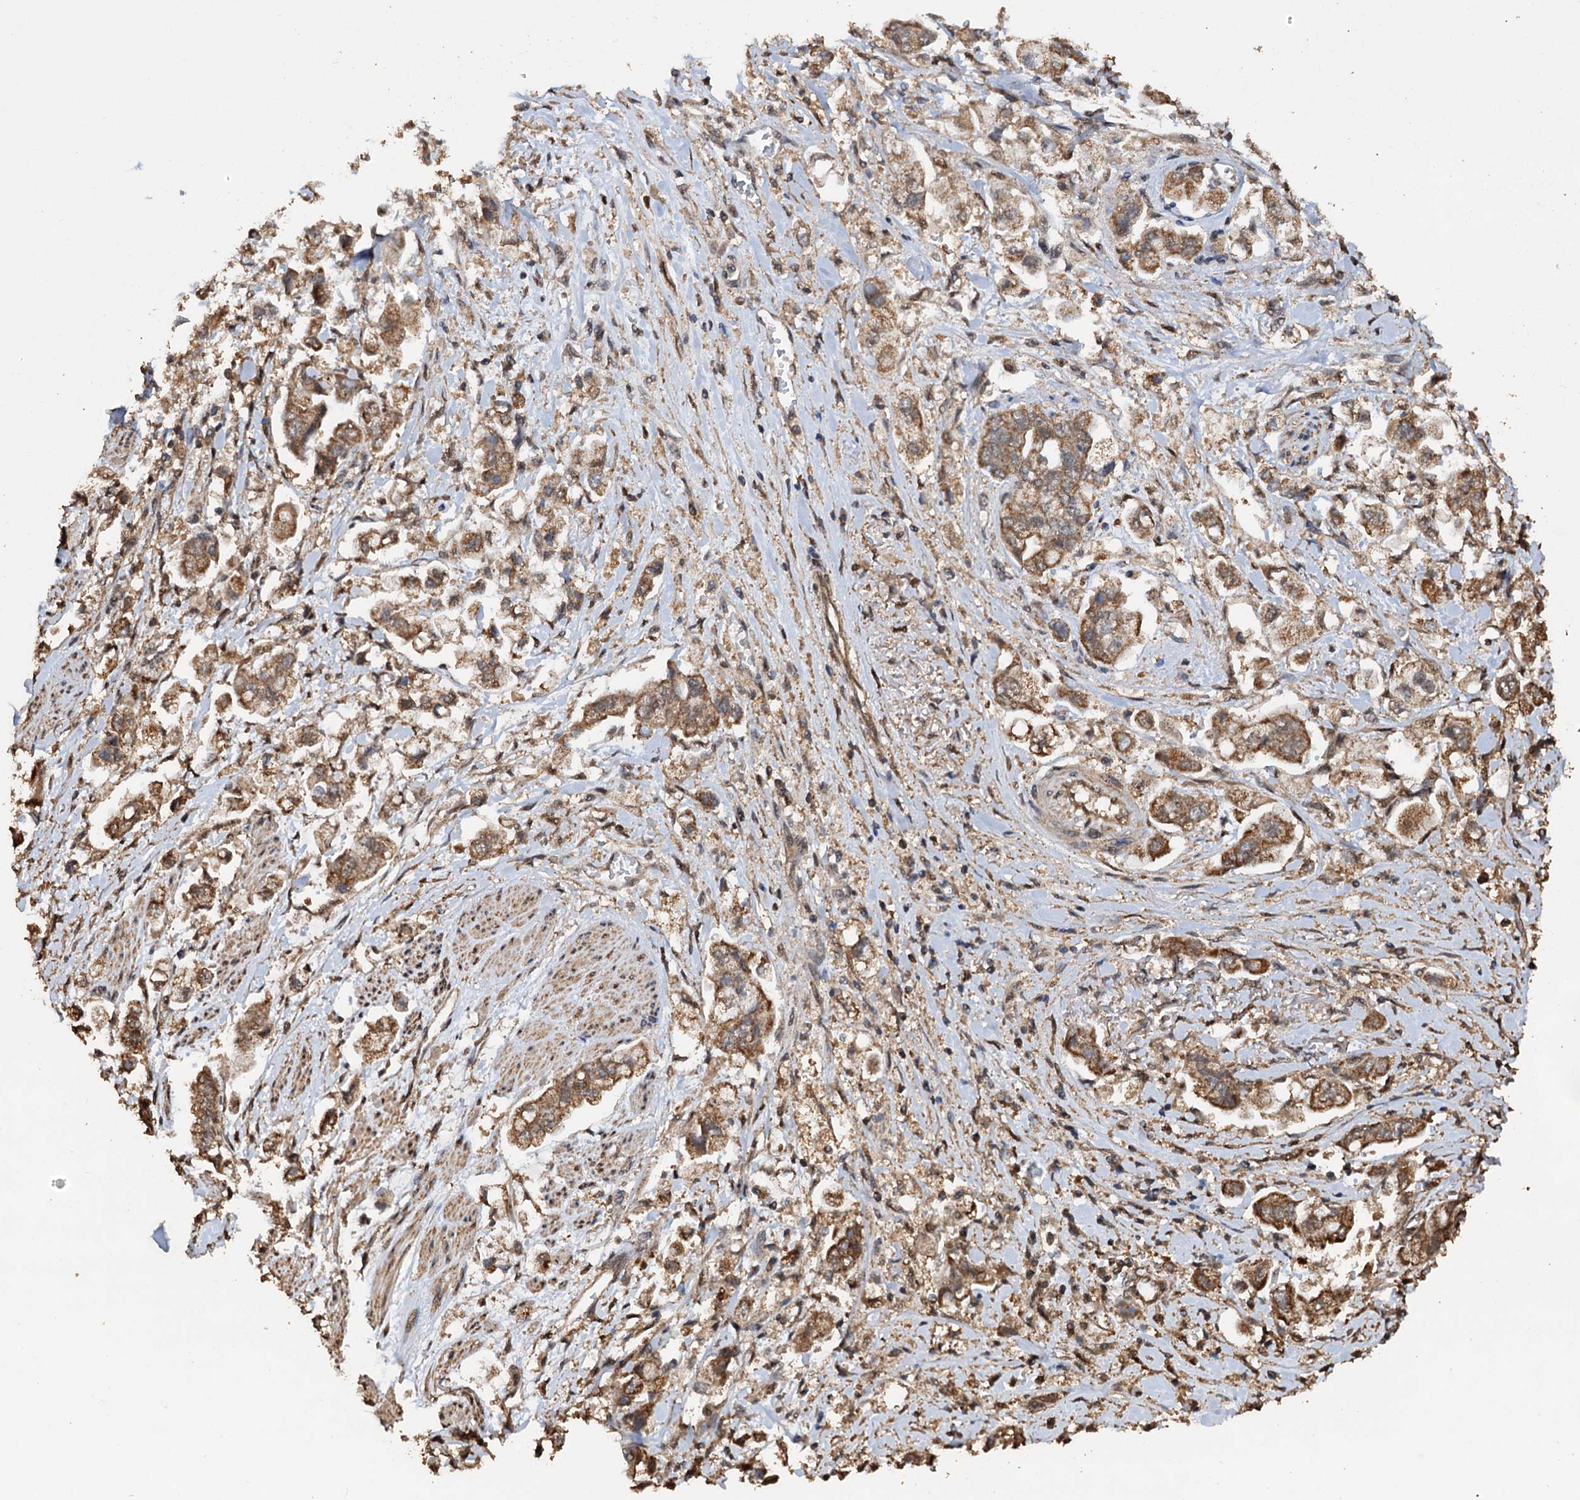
{"staining": {"intensity": "moderate", "quantity": ">75%", "location": "cytoplasmic/membranous"}, "tissue": "stomach cancer", "cell_type": "Tumor cells", "image_type": "cancer", "snomed": [{"axis": "morphology", "description": "Adenocarcinoma, NOS"}, {"axis": "topography", "description": "Stomach"}], "caption": "Adenocarcinoma (stomach) stained with DAB immunohistochemistry shows medium levels of moderate cytoplasmic/membranous staining in about >75% of tumor cells.", "gene": "PSMD9", "patient": {"sex": "male", "age": 62}}